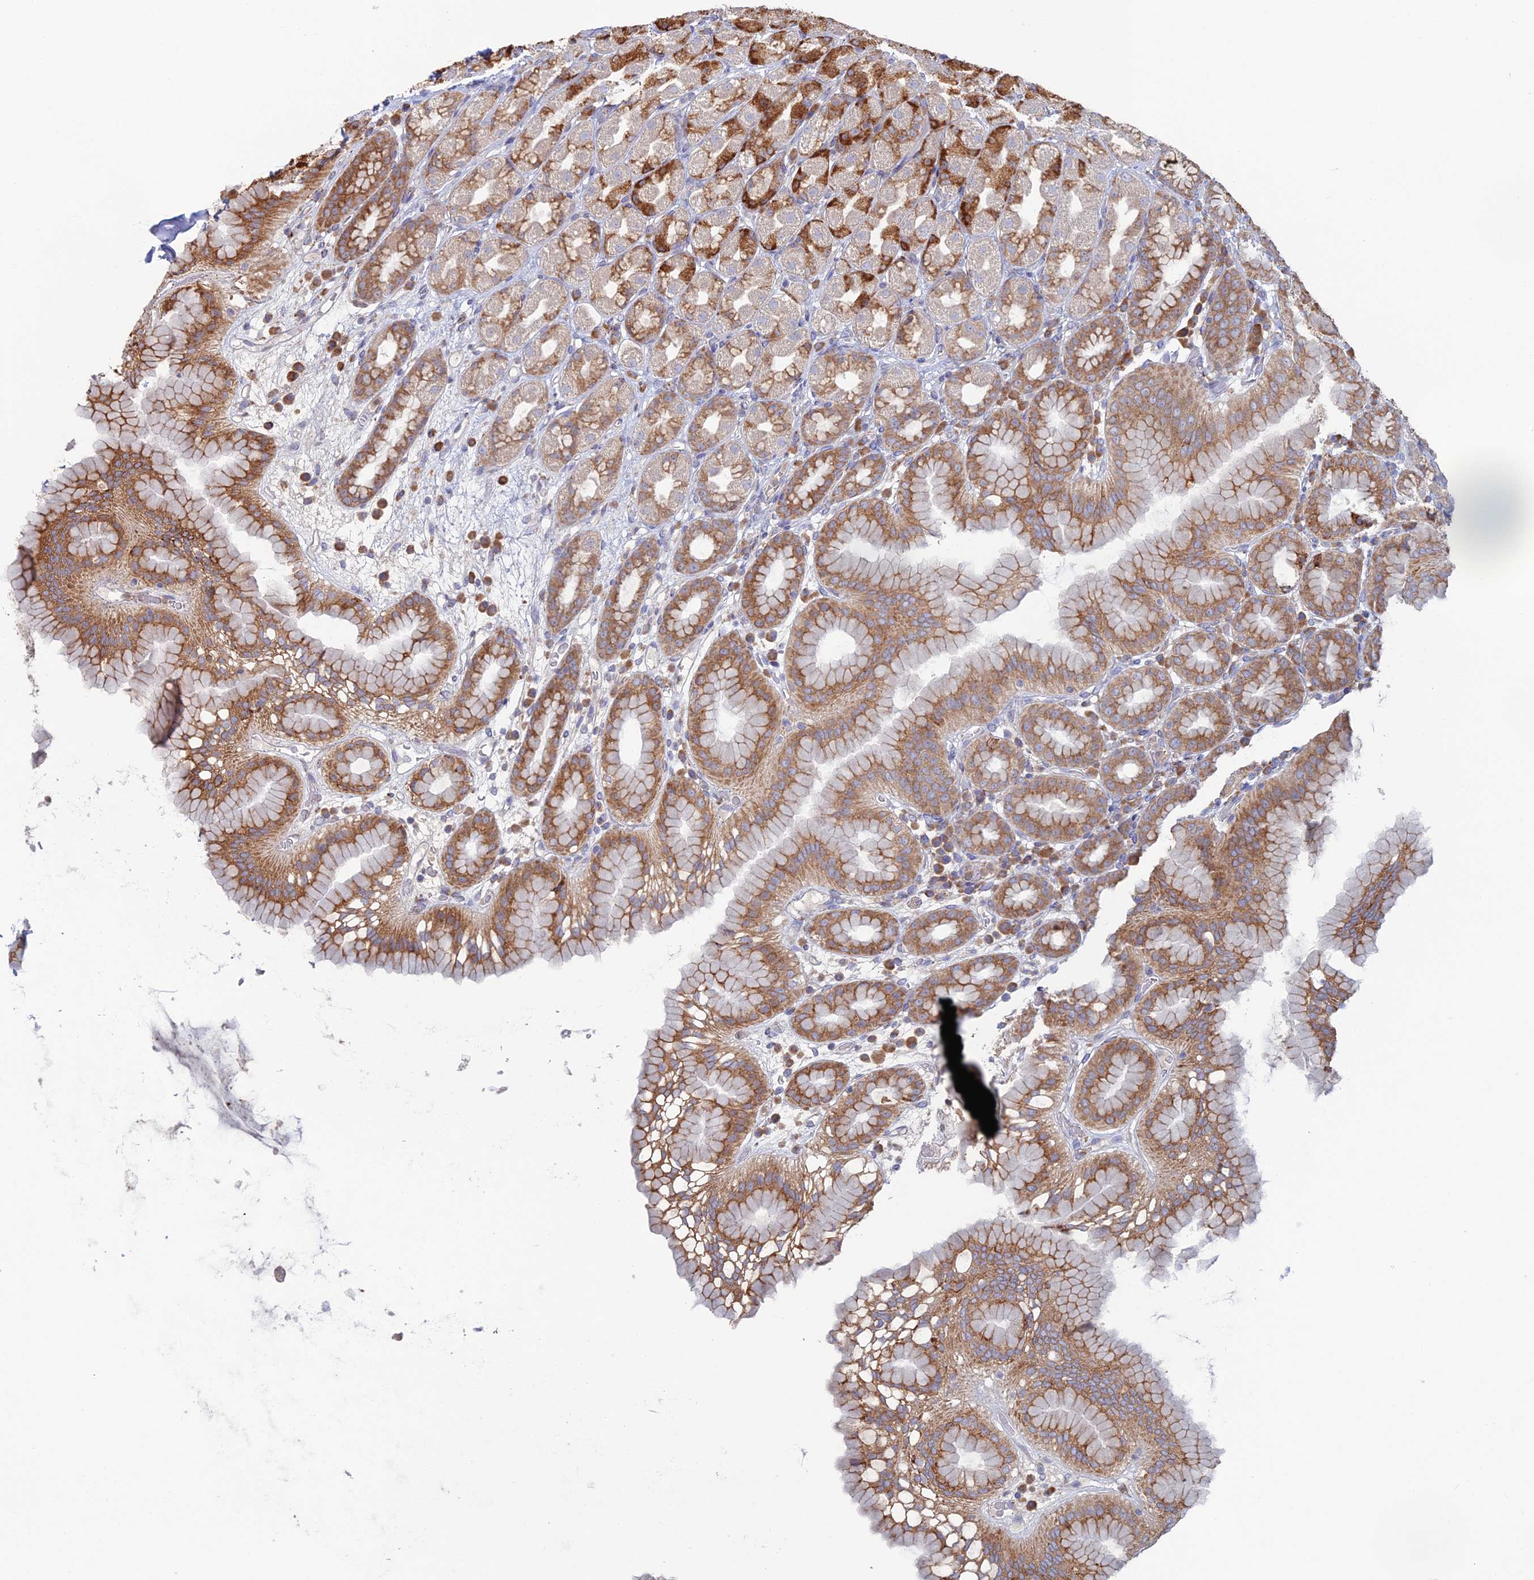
{"staining": {"intensity": "moderate", "quantity": ">75%", "location": "cytoplasmic/membranous"}, "tissue": "stomach", "cell_type": "Glandular cells", "image_type": "normal", "snomed": [{"axis": "morphology", "description": "Normal tissue, NOS"}, {"axis": "topography", "description": "Stomach, upper"}], "caption": "Moderate cytoplasmic/membranous staining for a protein is identified in approximately >75% of glandular cells of normal stomach using IHC.", "gene": "TRAPPC6A", "patient": {"sex": "male", "age": 68}}